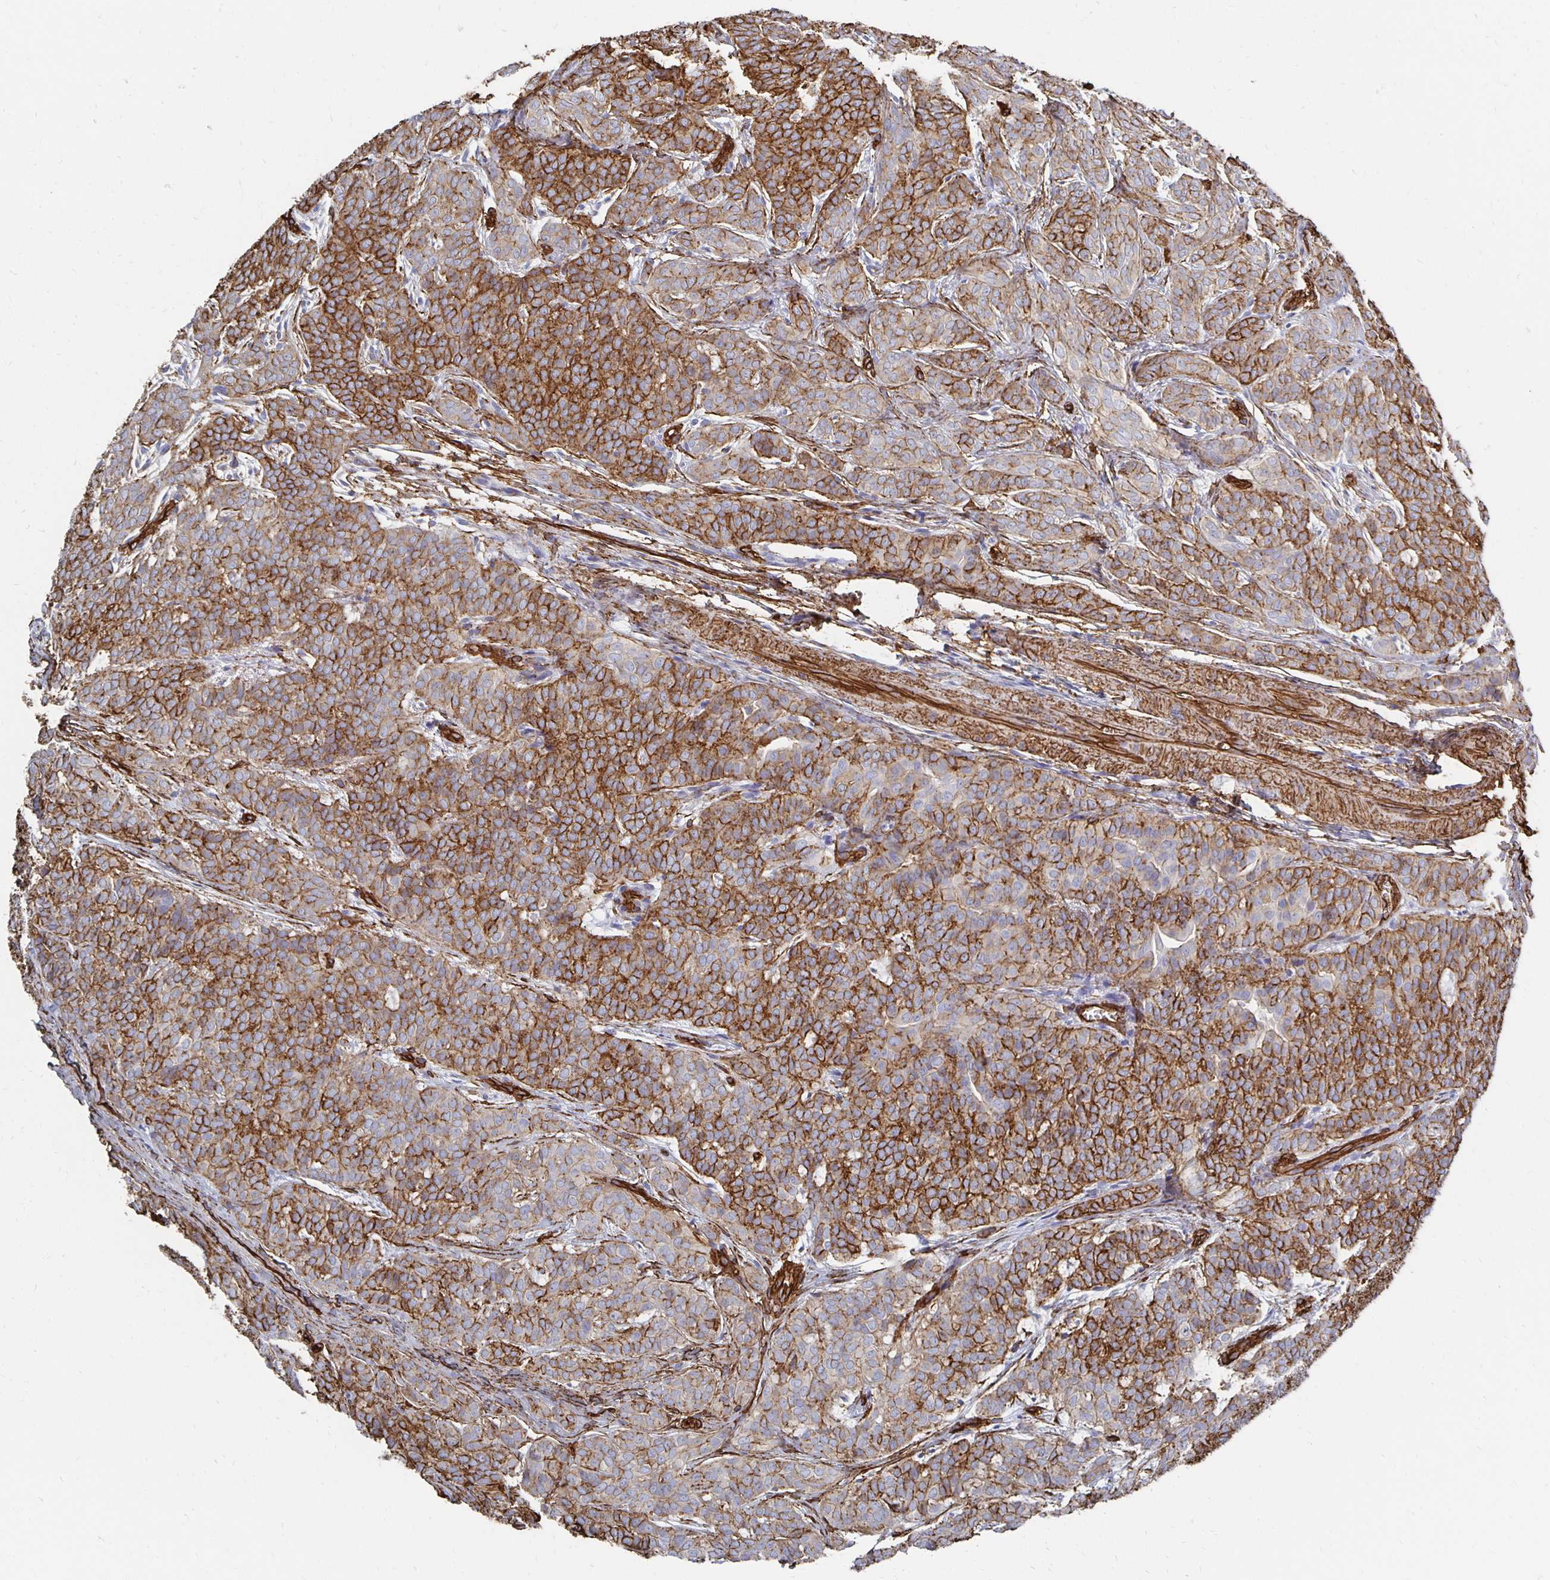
{"staining": {"intensity": "strong", "quantity": "25%-75%", "location": "cytoplasmic/membranous"}, "tissue": "head and neck cancer", "cell_type": "Tumor cells", "image_type": "cancer", "snomed": [{"axis": "morphology", "description": "Normal tissue, NOS"}, {"axis": "morphology", "description": "Adenocarcinoma, NOS"}, {"axis": "topography", "description": "Oral tissue"}, {"axis": "topography", "description": "Head-Neck"}], "caption": "Immunohistochemistry staining of head and neck cancer, which shows high levels of strong cytoplasmic/membranous staining in approximately 25%-75% of tumor cells indicating strong cytoplasmic/membranous protein expression. The staining was performed using DAB (3,3'-diaminobenzidine) (brown) for protein detection and nuclei were counterstained in hematoxylin (blue).", "gene": "VIPR2", "patient": {"sex": "female", "age": 57}}